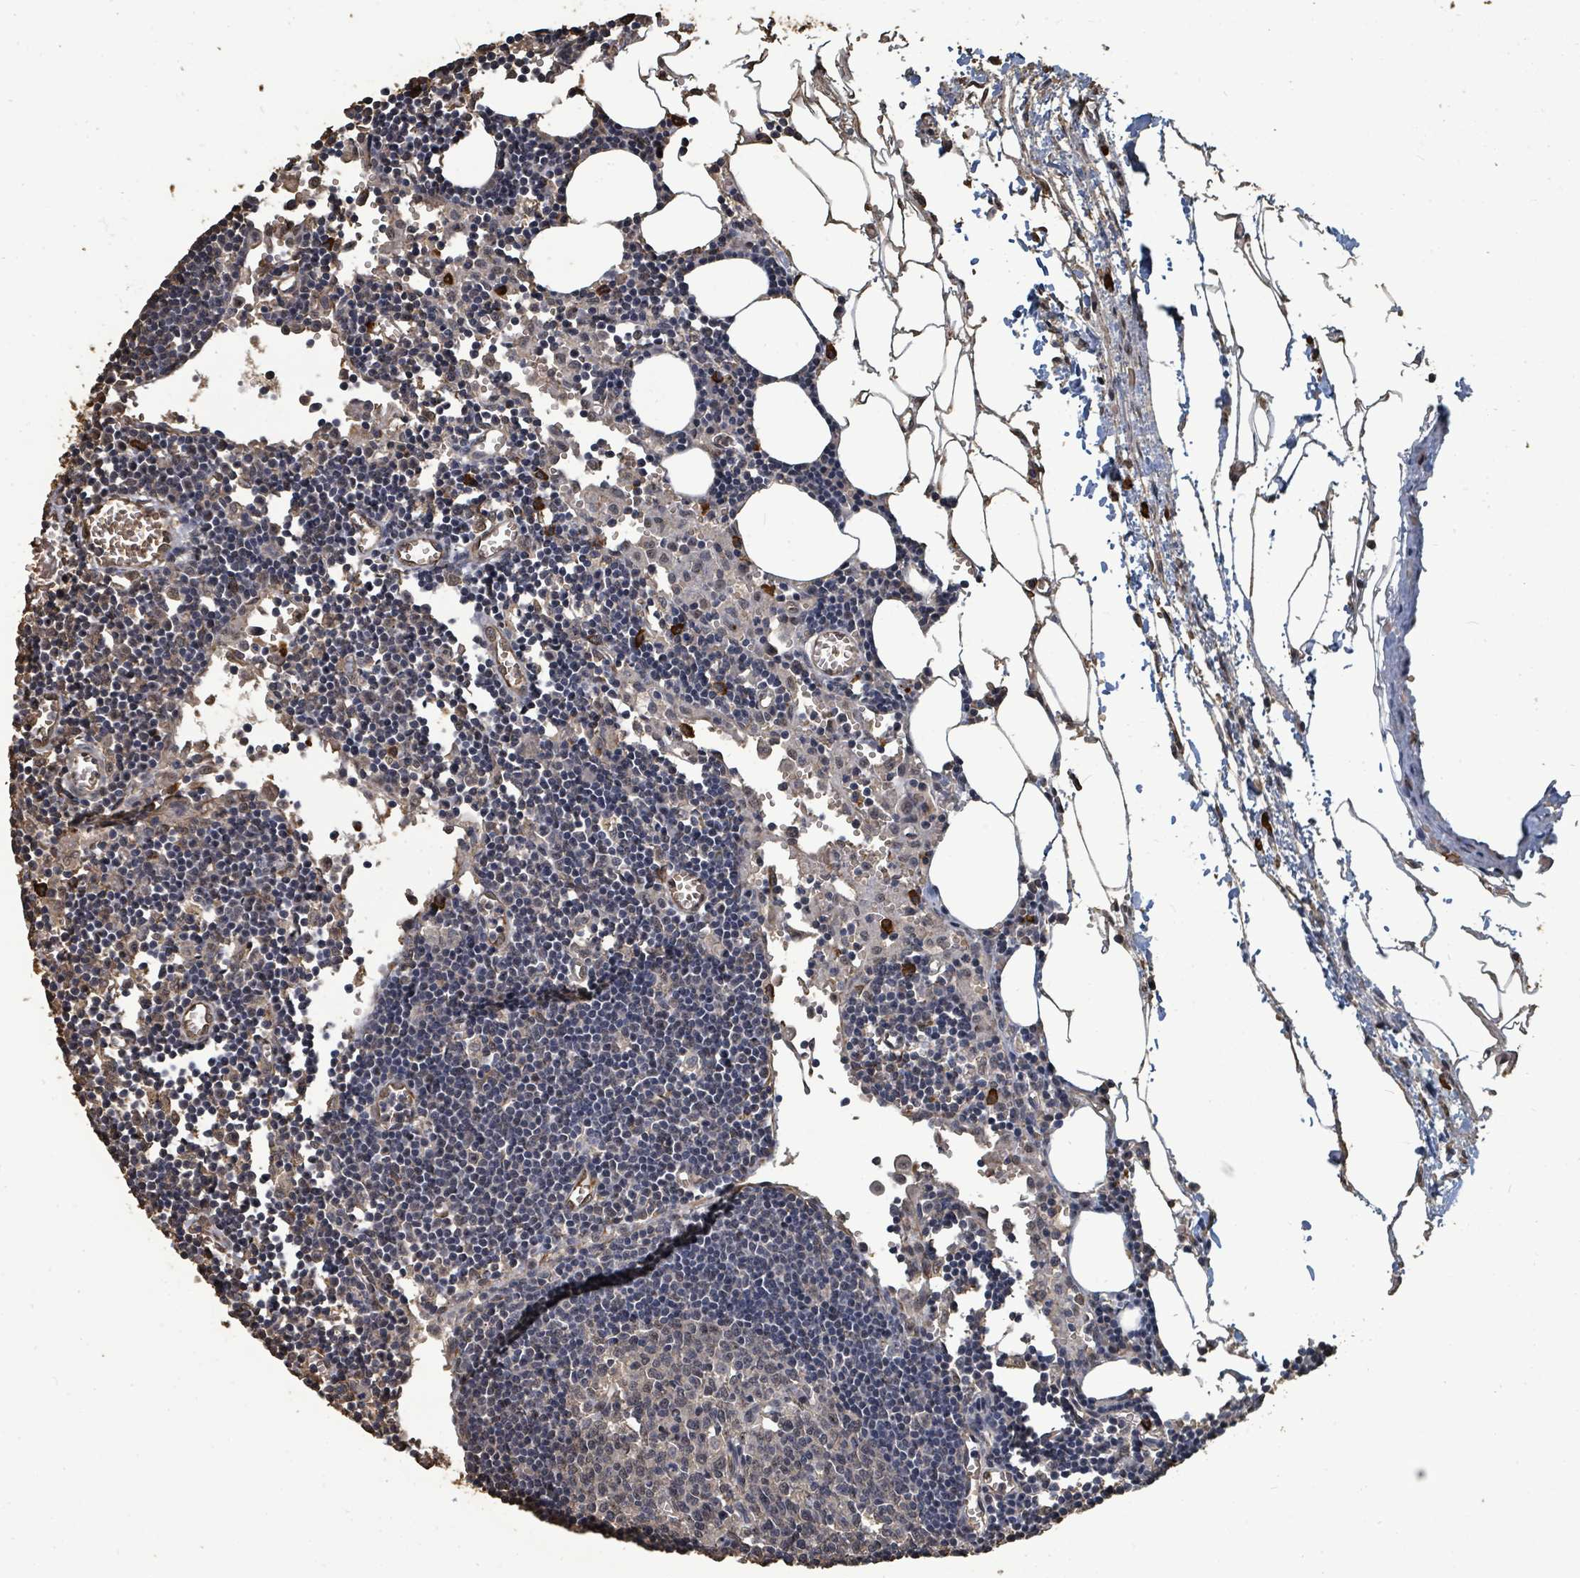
{"staining": {"intensity": "weak", "quantity": "<25%", "location": "nuclear"}, "tissue": "lymph node", "cell_type": "Germinal center cells", "image_type": "normal", "snomed": [{"axis": "morphology", "description": "Normal tissue, NOS"}, {"axis": "topography", "description": "Lymph node"}], "caption": "A high-resolution micrograph shows immunohistochemistry (IHC) staining of benign lymph node, which reveals no significant positivity in germinal center cells.", "gene": "C6orf52", "patient": {"sex": "male", "age": 62}}